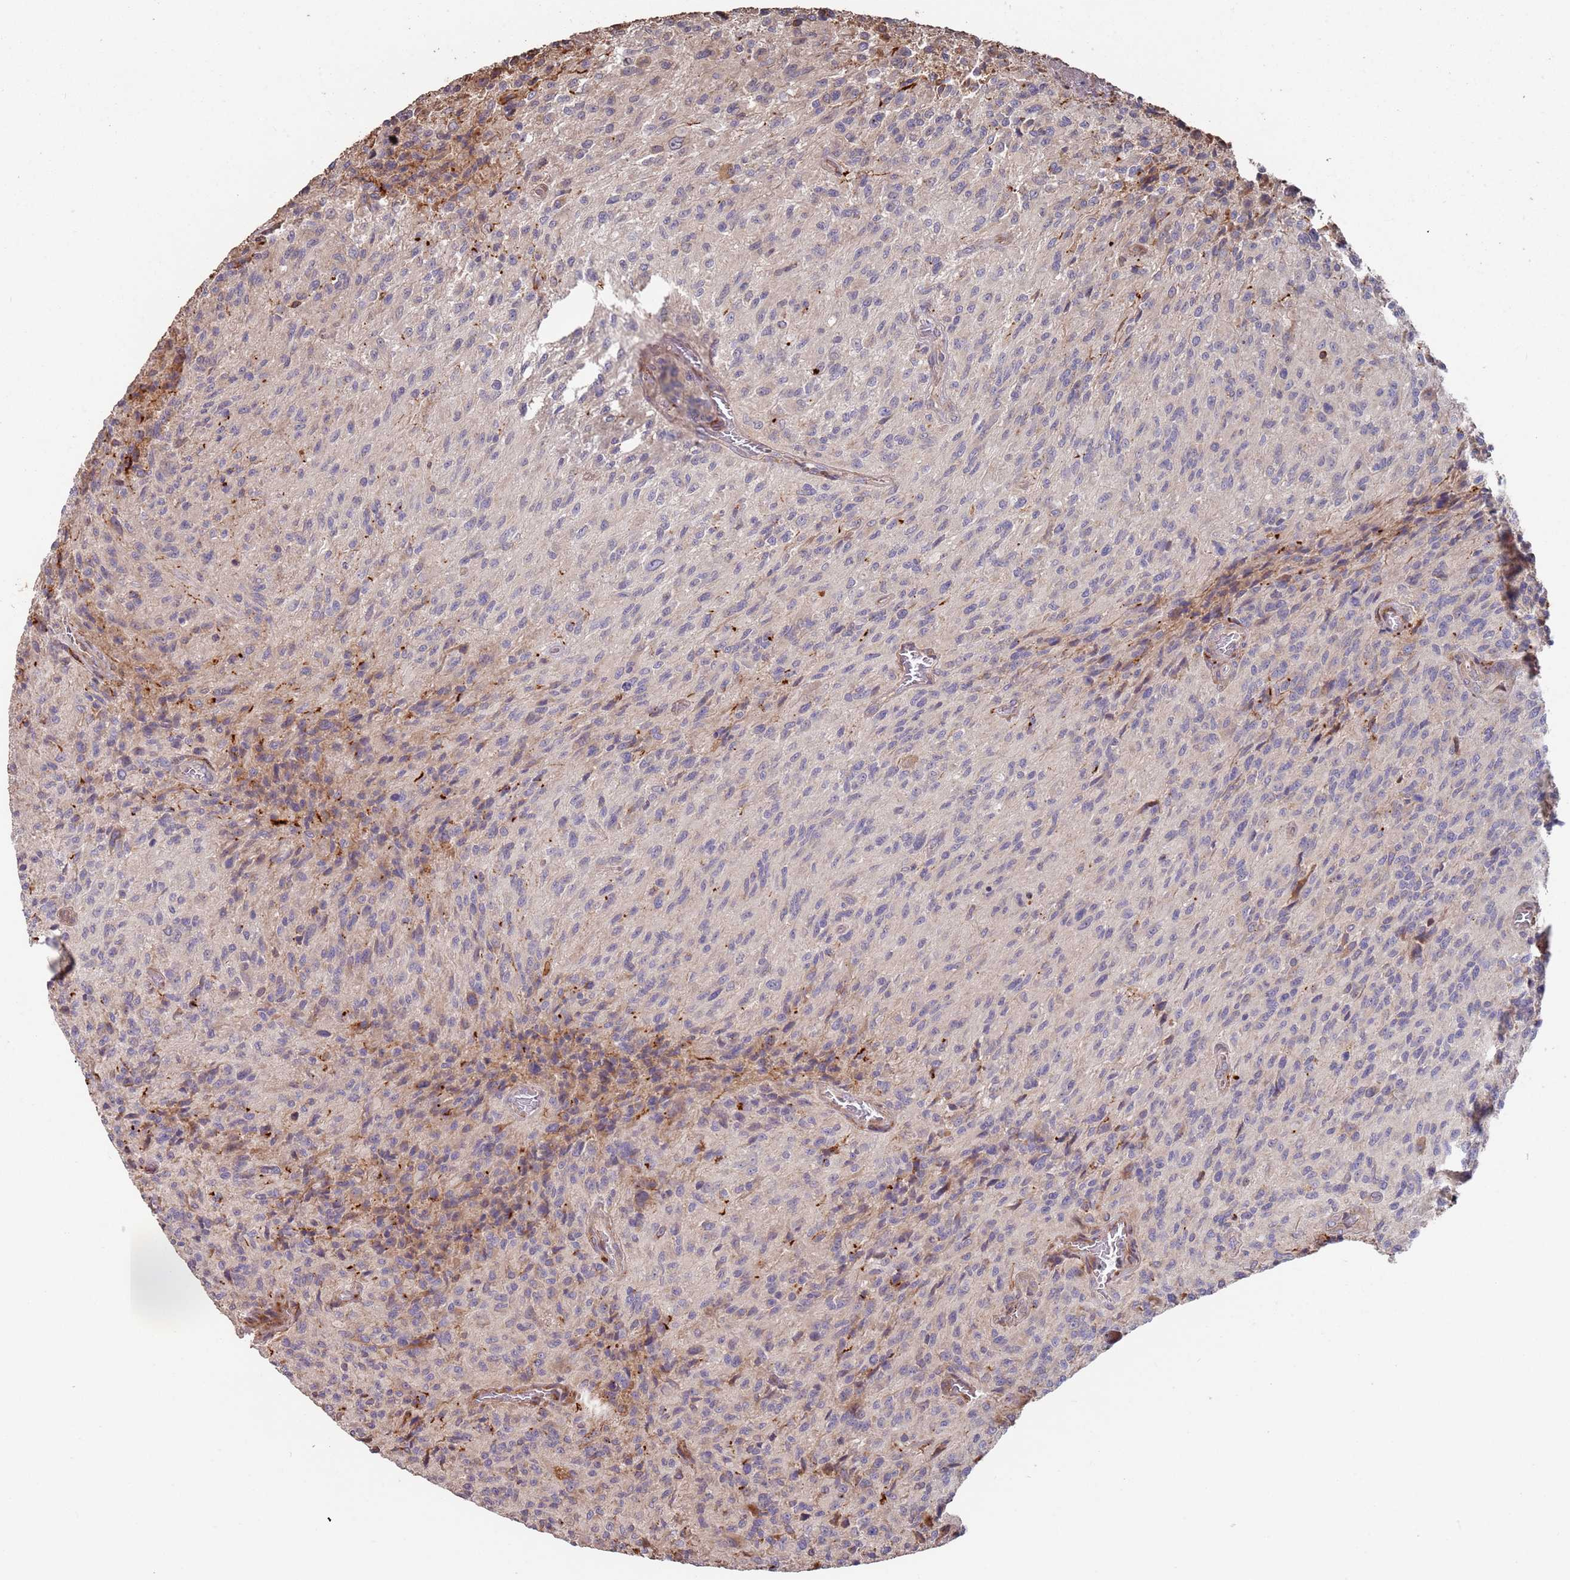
{"staining": {"intensity": "moderate", "quantity": "<25%", "location": "cytoplasmic/membranous"}, "tissue": "glioma", "cell_type": "Tumor cells", "image_type": "cancer", "snomed": [{"axis": "morphology", "description": "Normal tissue, NOS"}, {"axis": "morphology", "description": "Glioma, malignant, High grade"}, {"axis": "topography", "description": "Cerebral cortex"}], "caption": "Immunohistochemical staining of human high-grade glioma (malignant) exhibits low levels of moderate cytoplasmic/membranous protein staining in approximately <25% of tumor cells.", "gene": "LACC1", "patient": {"sex": "male", "age": 56}}